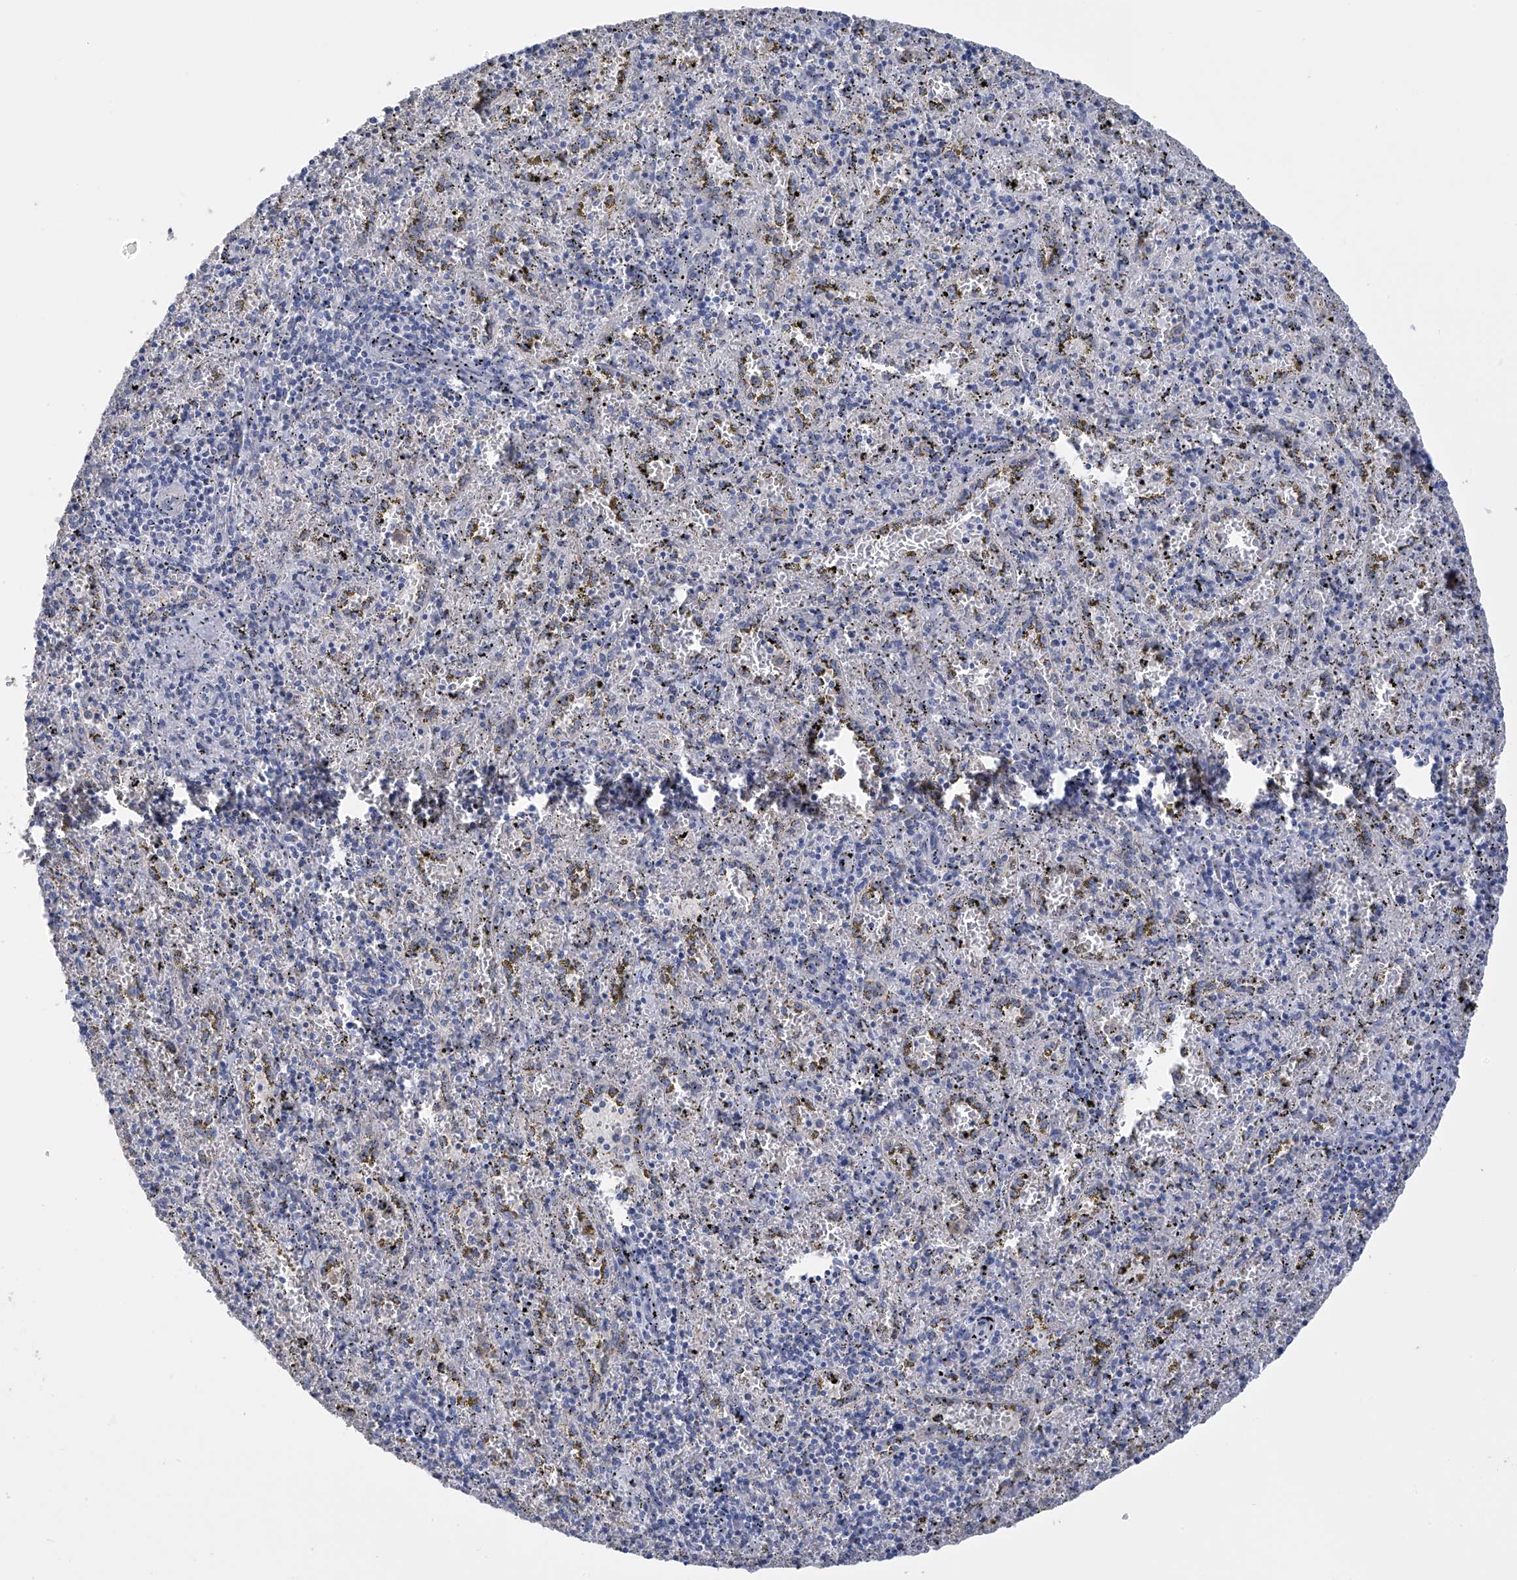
{"staining": {"intensity": "weak", "quantity": "<25%", "location": "cytoplasmic/membranous"}, "tissue": "spleen", "cell_type": "Cells in red pulp", "image_type": "normal", "snomed": [{"axis": "morphology", "description": "Normal tissue, NOS"}, {"axis": "topography", "description": "Spleen"}], "caption": "Spleen stained for a protein using immunohistochemistry (IHC) shows no expression cells in red pulp.", "gene": "SLCO4A1", "patient": {"sex": "male", "age": 11}}